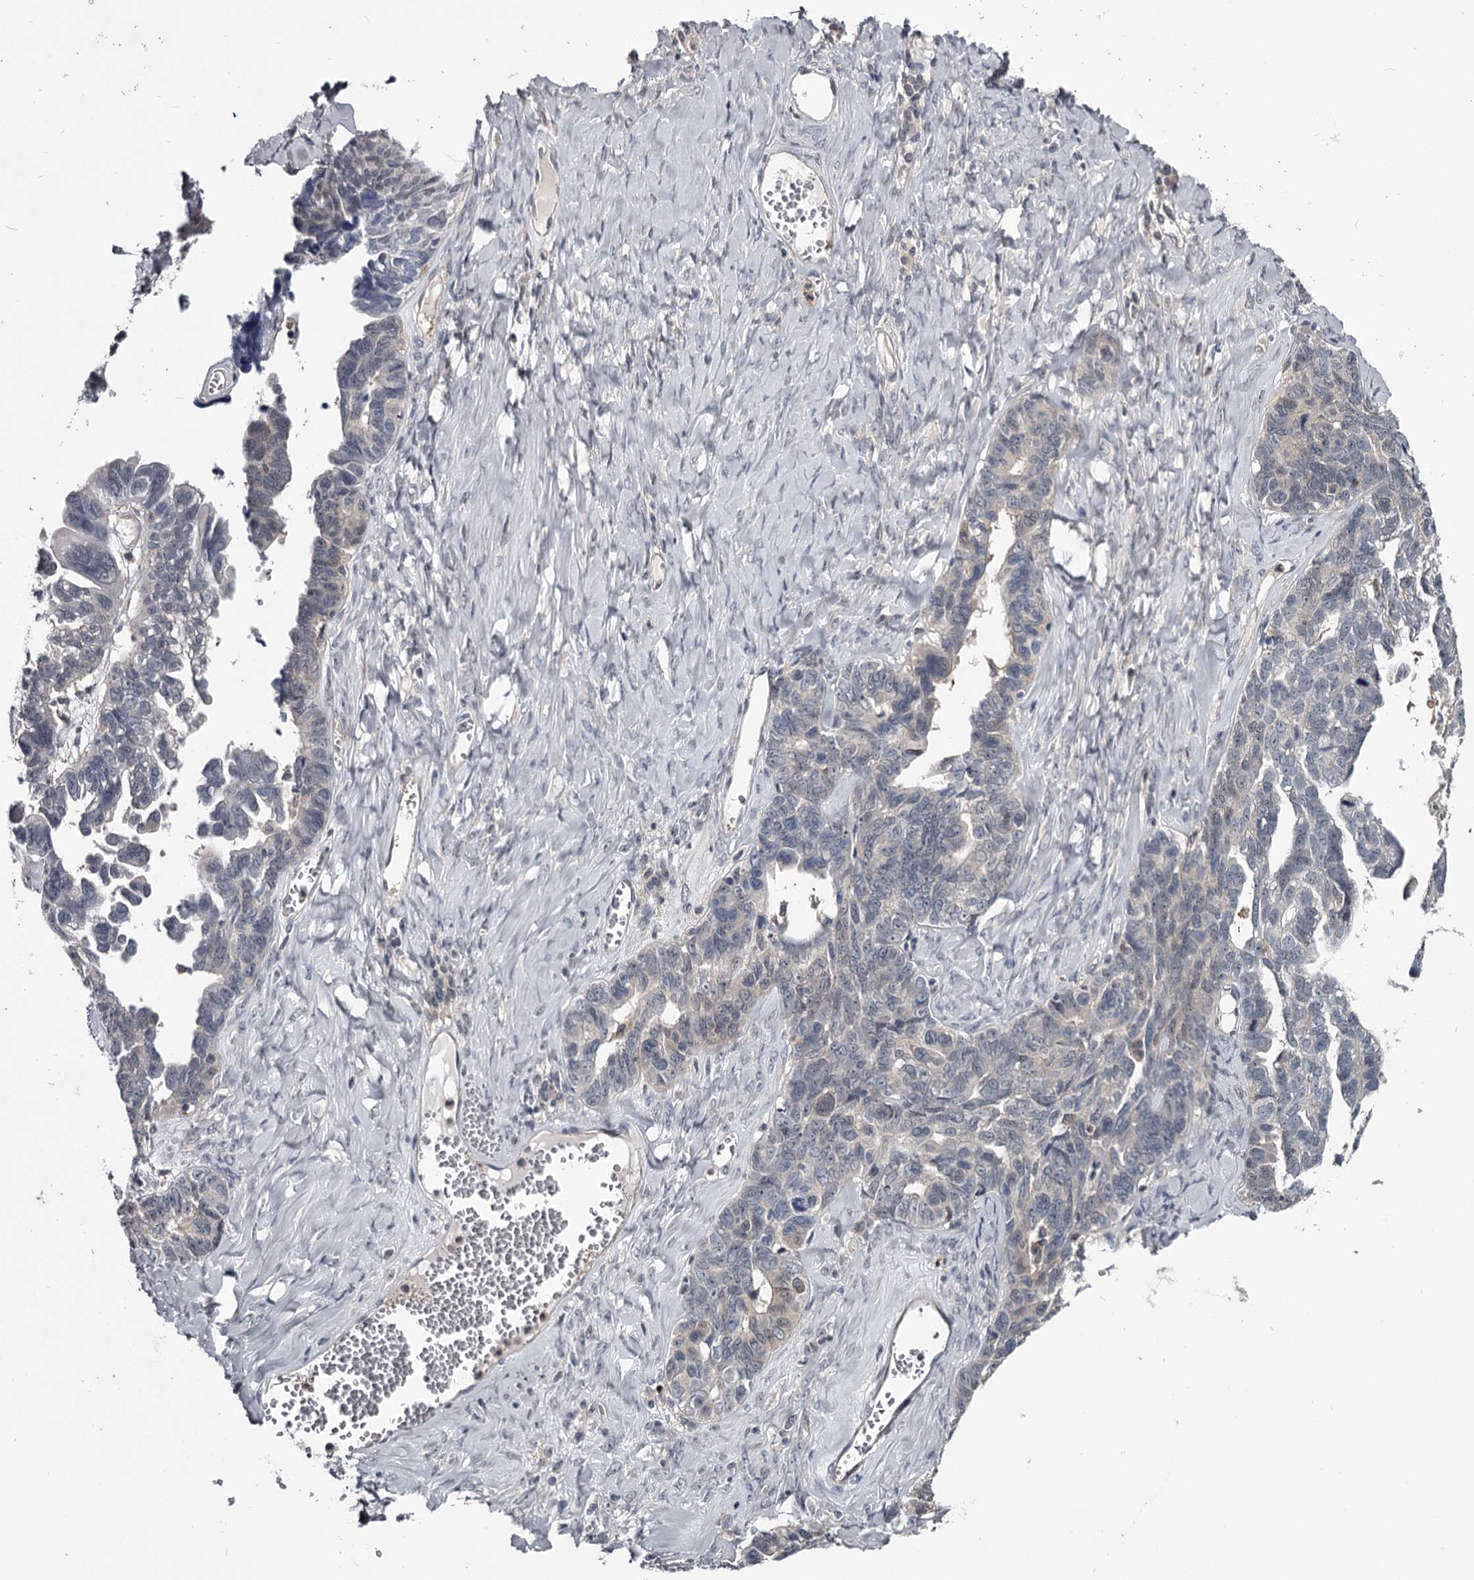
{"staining": {"intensity": "weak", "quantity": "<25%", "location": "nuclear"}, "tissue": "ovarian cancer", "cell_type": "Tumor cells", "image_type": "cancer", "snomed": [{"axis": "morphology", "description": "Cystadenocarcinoma, serous, NOS"}, {"axis": "topography", "description": "Ovary"}], "caption": "A high-resolution histopathology image shows immunohistochemistry (IHC) staining of ovarian serous cystadenocarcinoma, which shows no significant expression in tumor cells.", "gene": "GSTO1", "patient": {"sex": "female", "age": 79}}